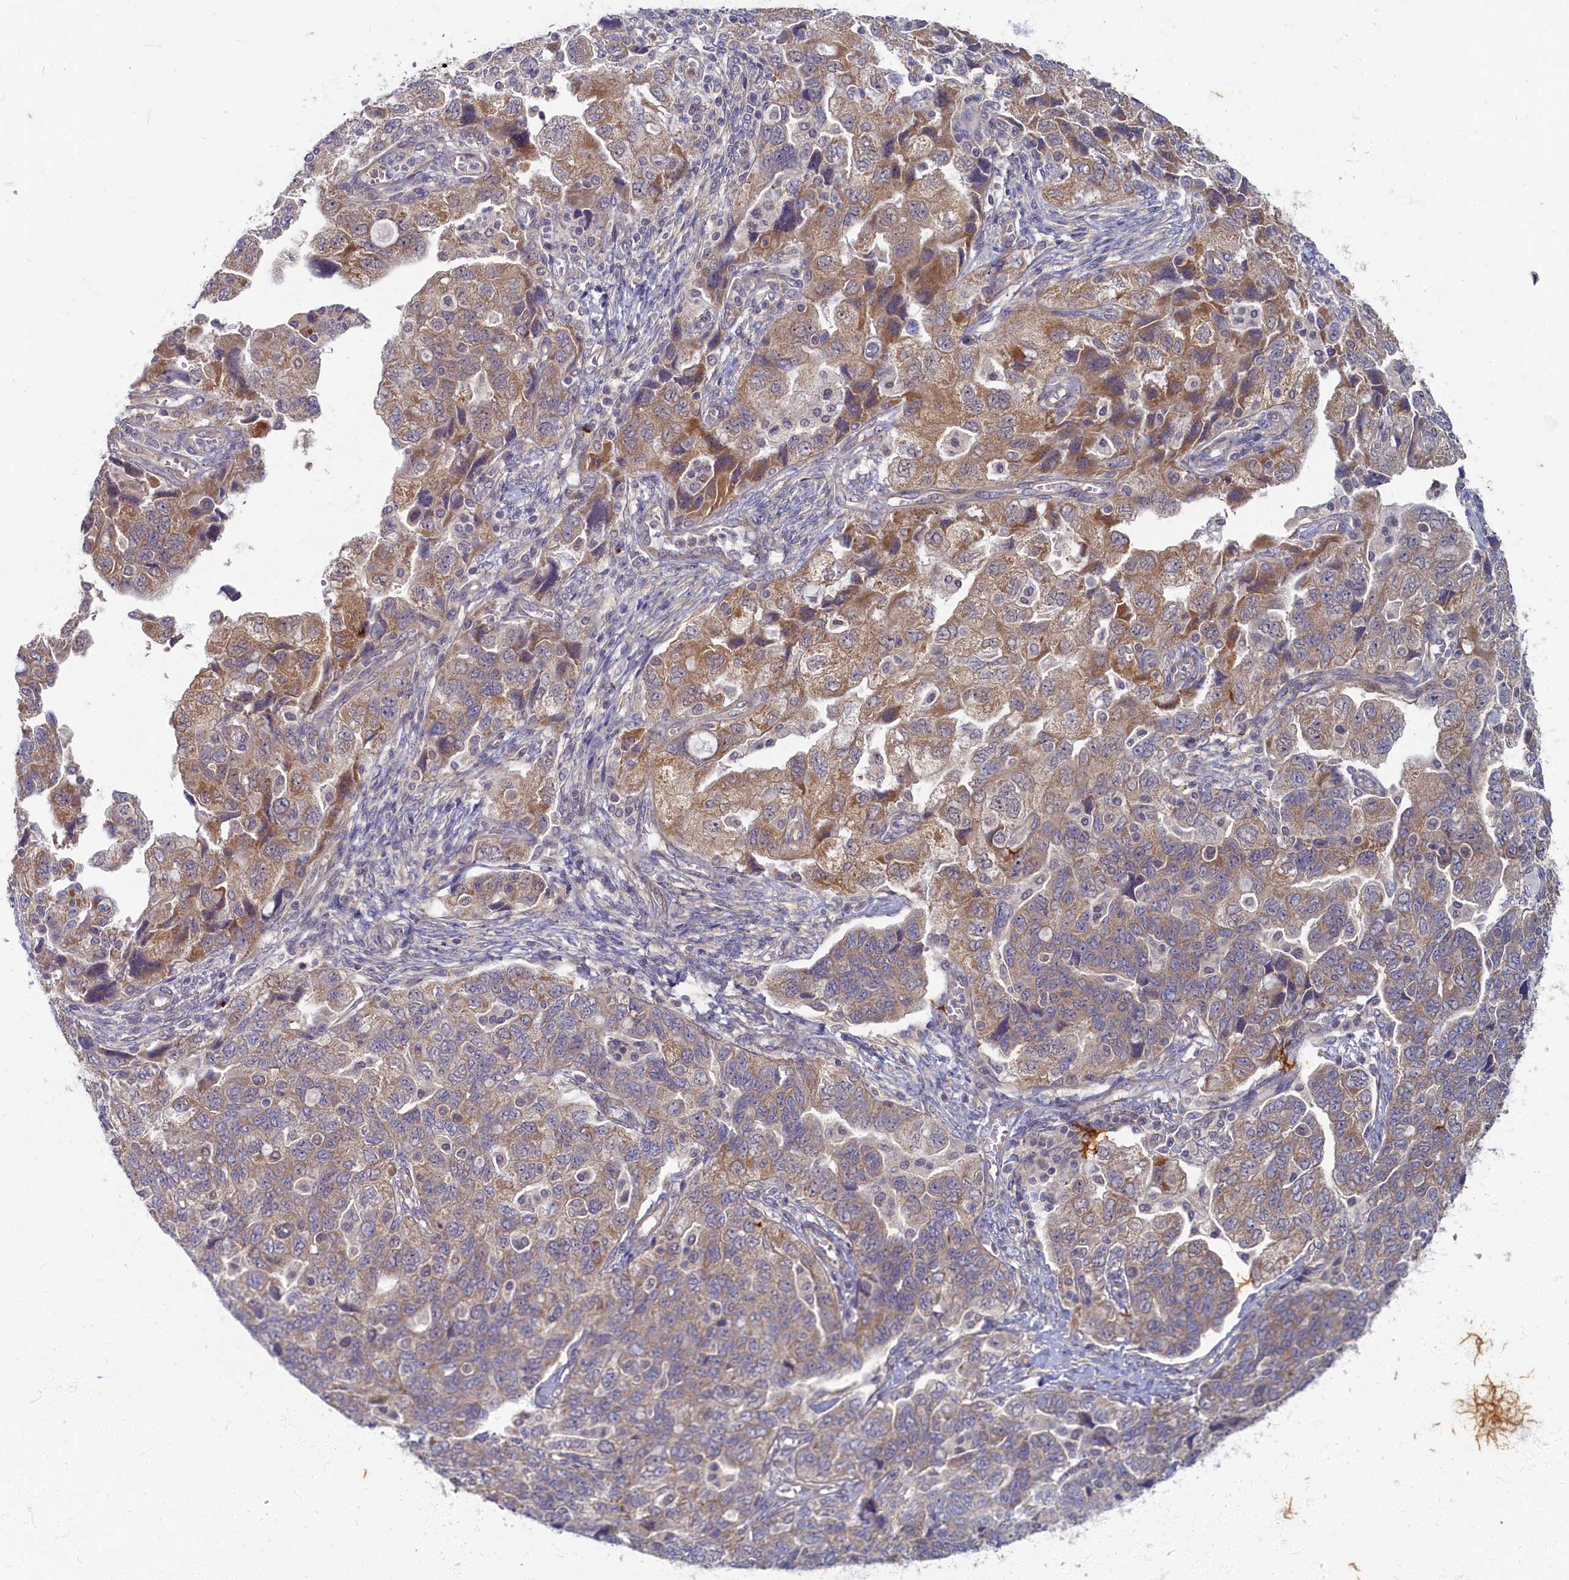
{"staining": {"intensity": "moderate", "quantity": "25%-75%", "location": "cytoplasmic/membranous"}, "tissue": "ovarian cancer", "cell_type": "Tumor cells", "image_type": "cancer", "snomed": [{"axis": "morphology", "description": "Carcinoma, NOS"}, {"axis": "morphology", "description": "Cystadenocarcinoma, serous, NOS"}, {"axis": "topography", "description": "Ovary"}], "caption": "Protein analysis of carcinoma (ovarian) tissue reveals moderate cytoplasmic/membranous positivity in approximately 25%-75% of tumor cells.", "gene": "WDR59", "patient": {"sex": "female", "age": 69}}